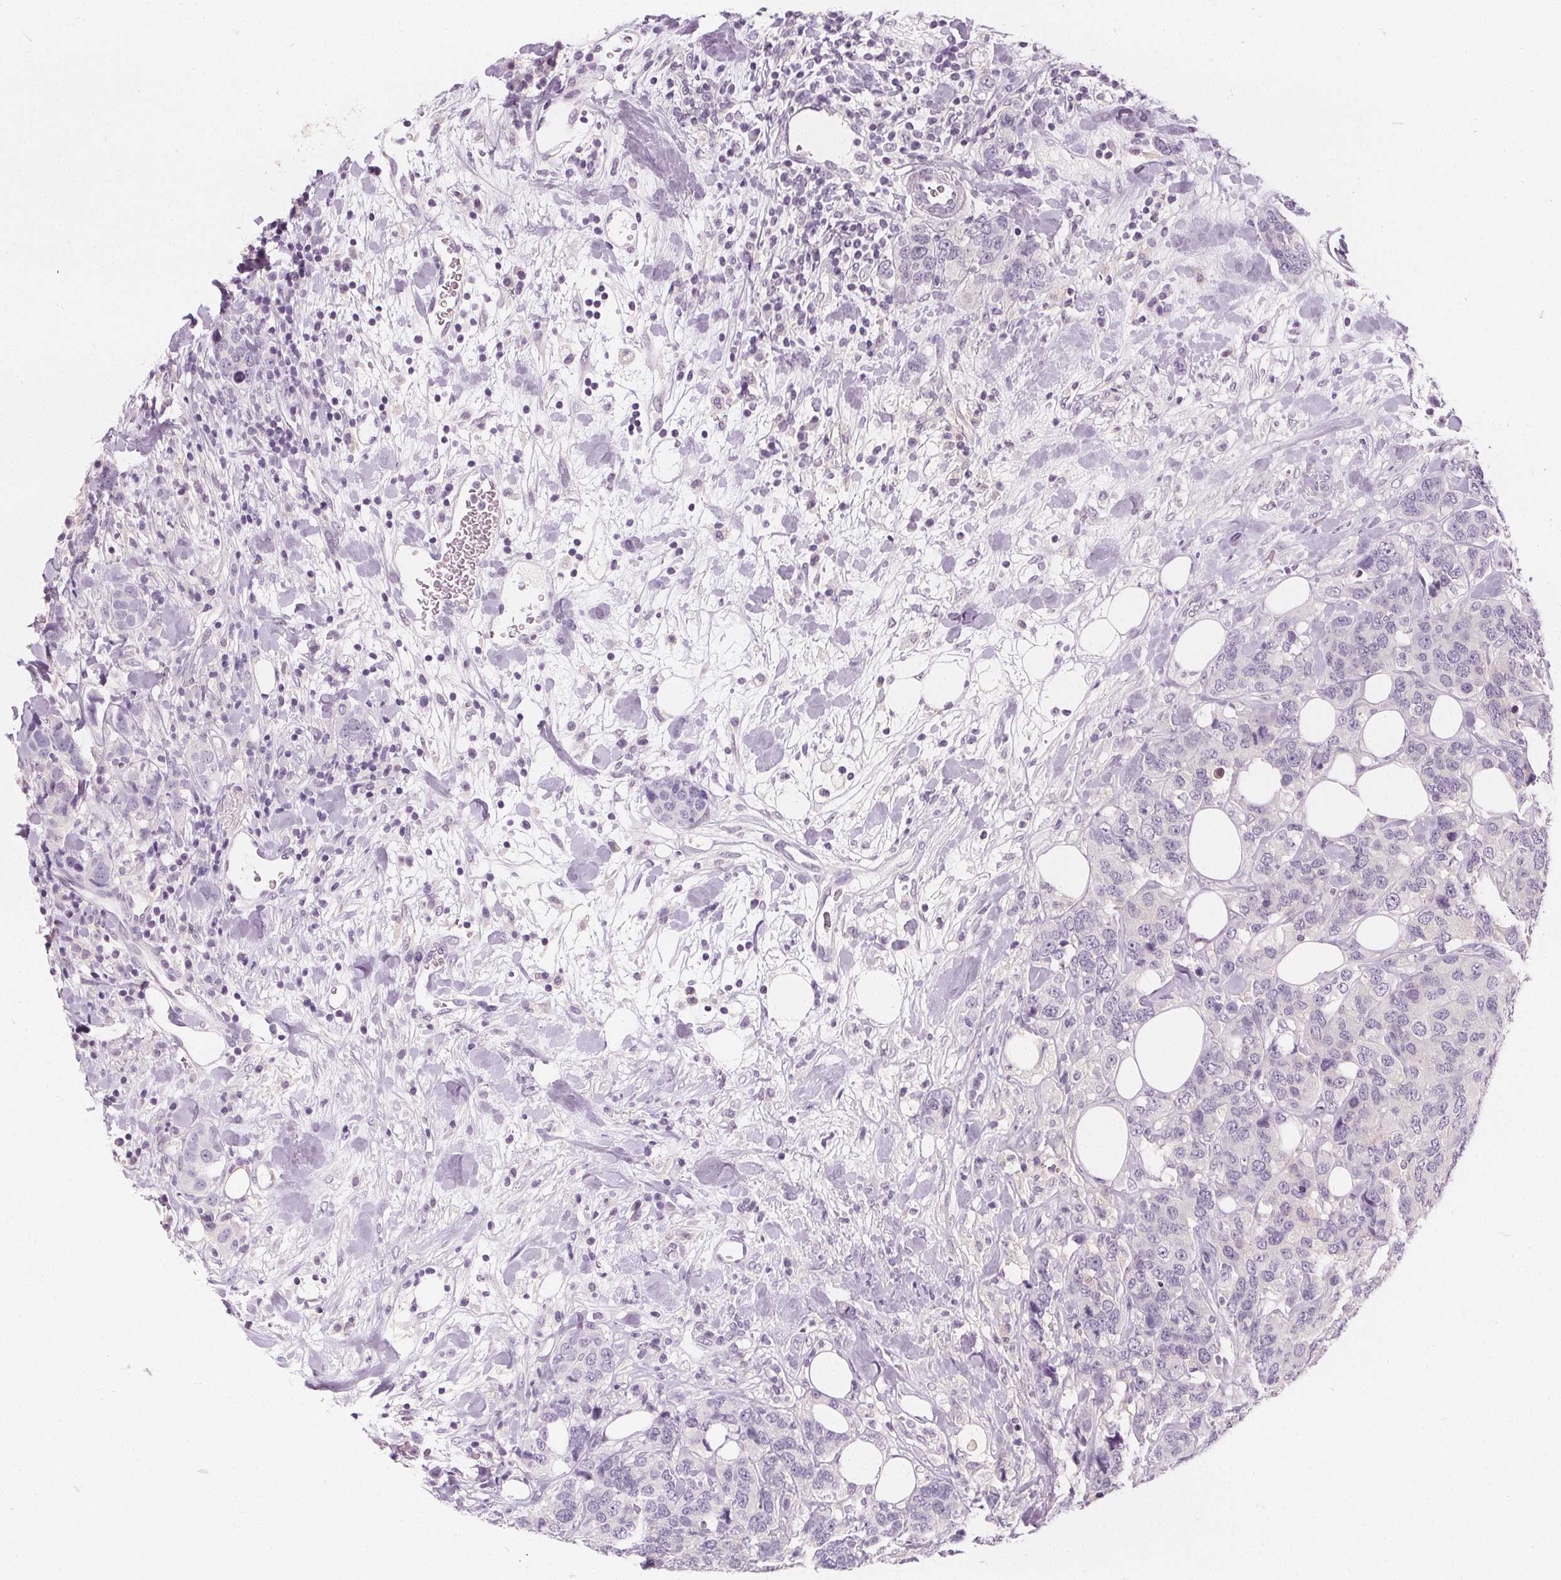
{"staining": {"intensity": "negative", "quantity": "none", "location": "none"}, "tissue": "breast cancer", "cell_type": "Tumor cells", "image_type": "cancer", "snomed": [{"axis": "morphology", "description": "Lobular carcinoma"}, {"axis": "topography", "description": "Breast"}], "caption": "High magnification brightfield microscopy of breast lobular carcinoma stained with DAB (brown) and counterstained with hematoxylin (blue): tumor cells show no significant positivity.", "gene": "UGP2", "patient": {"sex": "female", "age": 59}}